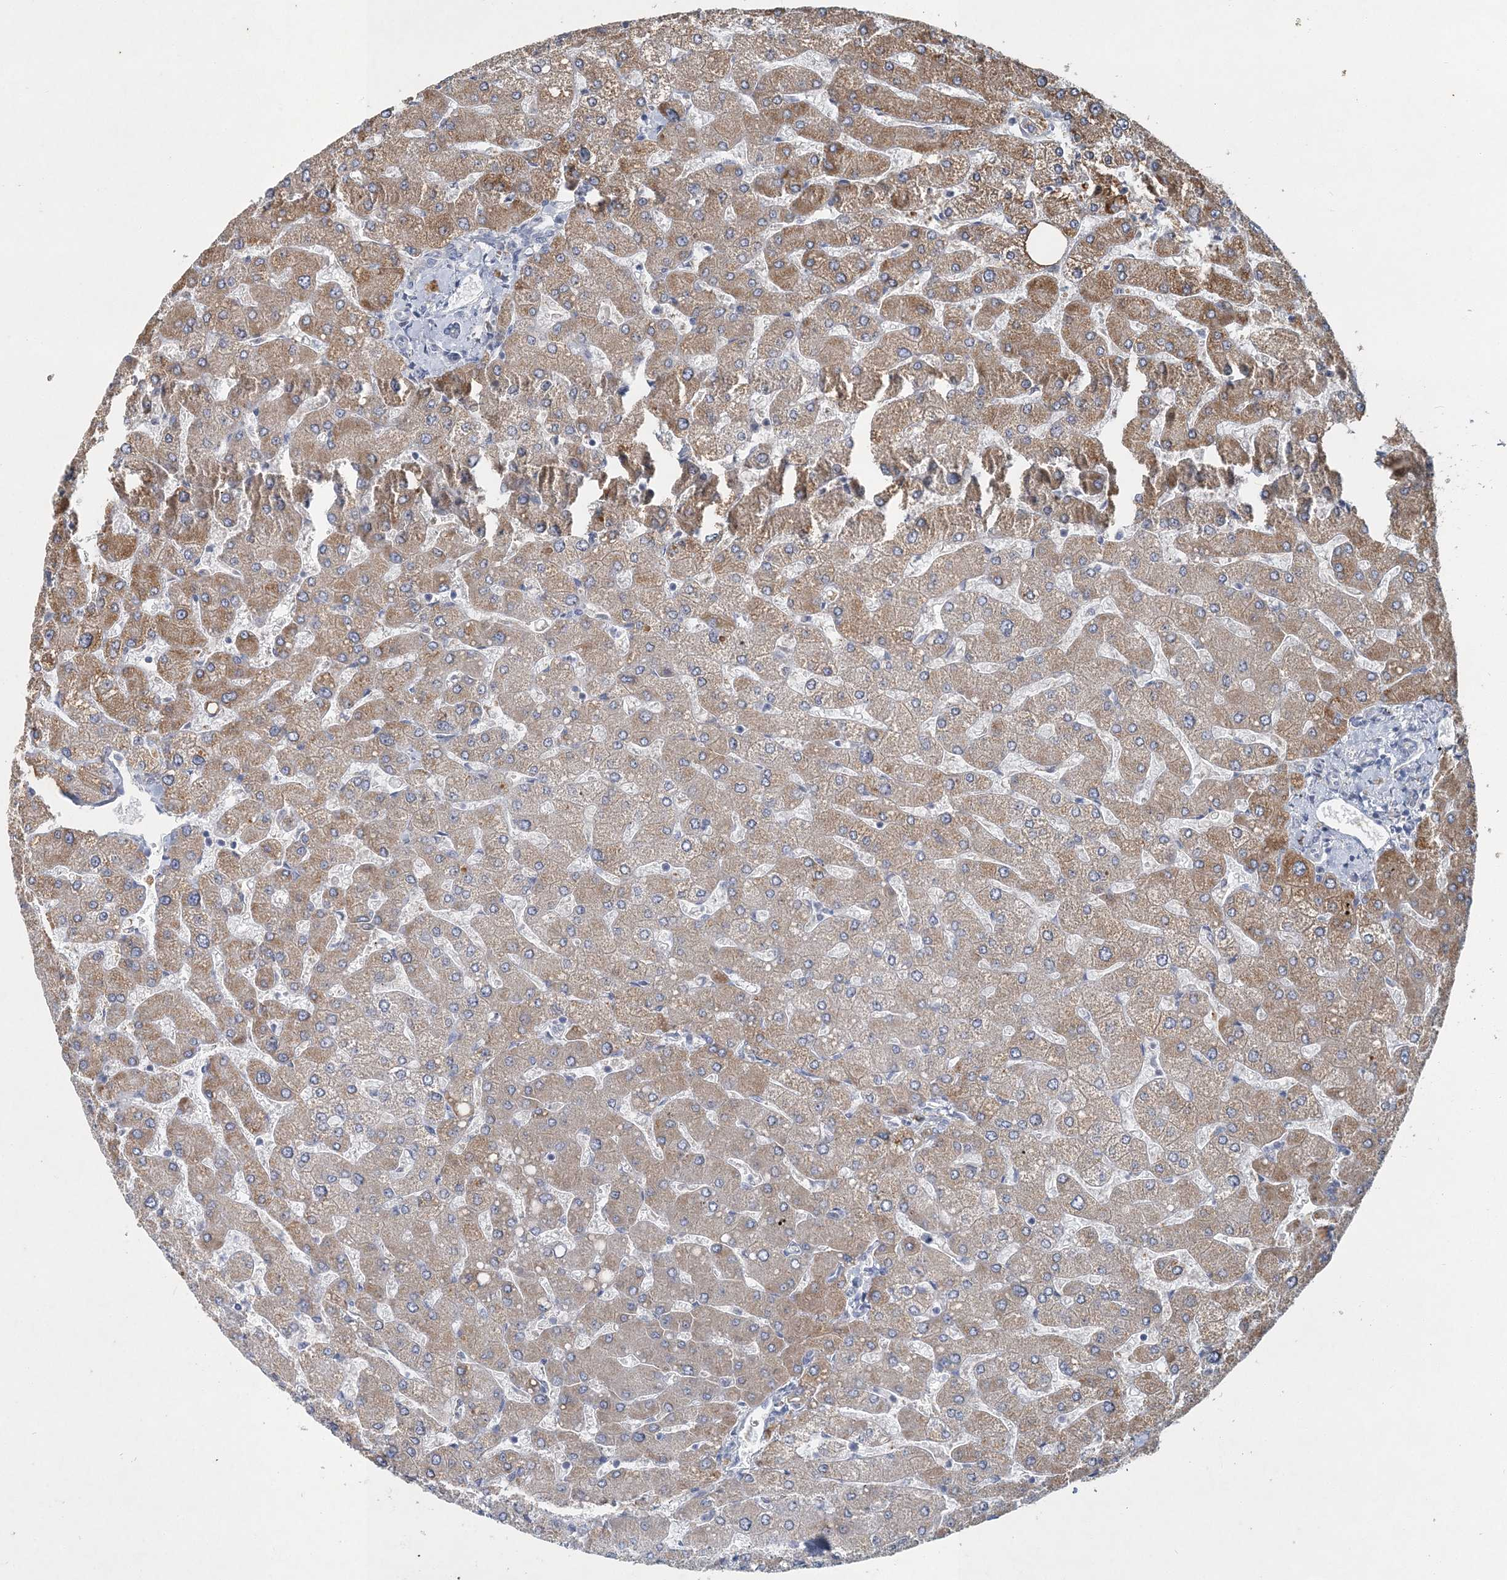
{"staining": {"intensity": "negative", "quantity": "none", "location": "none"}, "tissue": "liver", "cell_type": "Cholangiocytes", "image_type": "normal", "snomed": [{"axis": "morphology", "description": "Normal tissue, NOS"}, {"axis": "topography", "description": "Liver"}], "caption": "The photomicrograph exhibits no significant staining in cholangiocytes of liver.", "gene": "RNF25", "patient": {"sex": "male", "age": 55}}